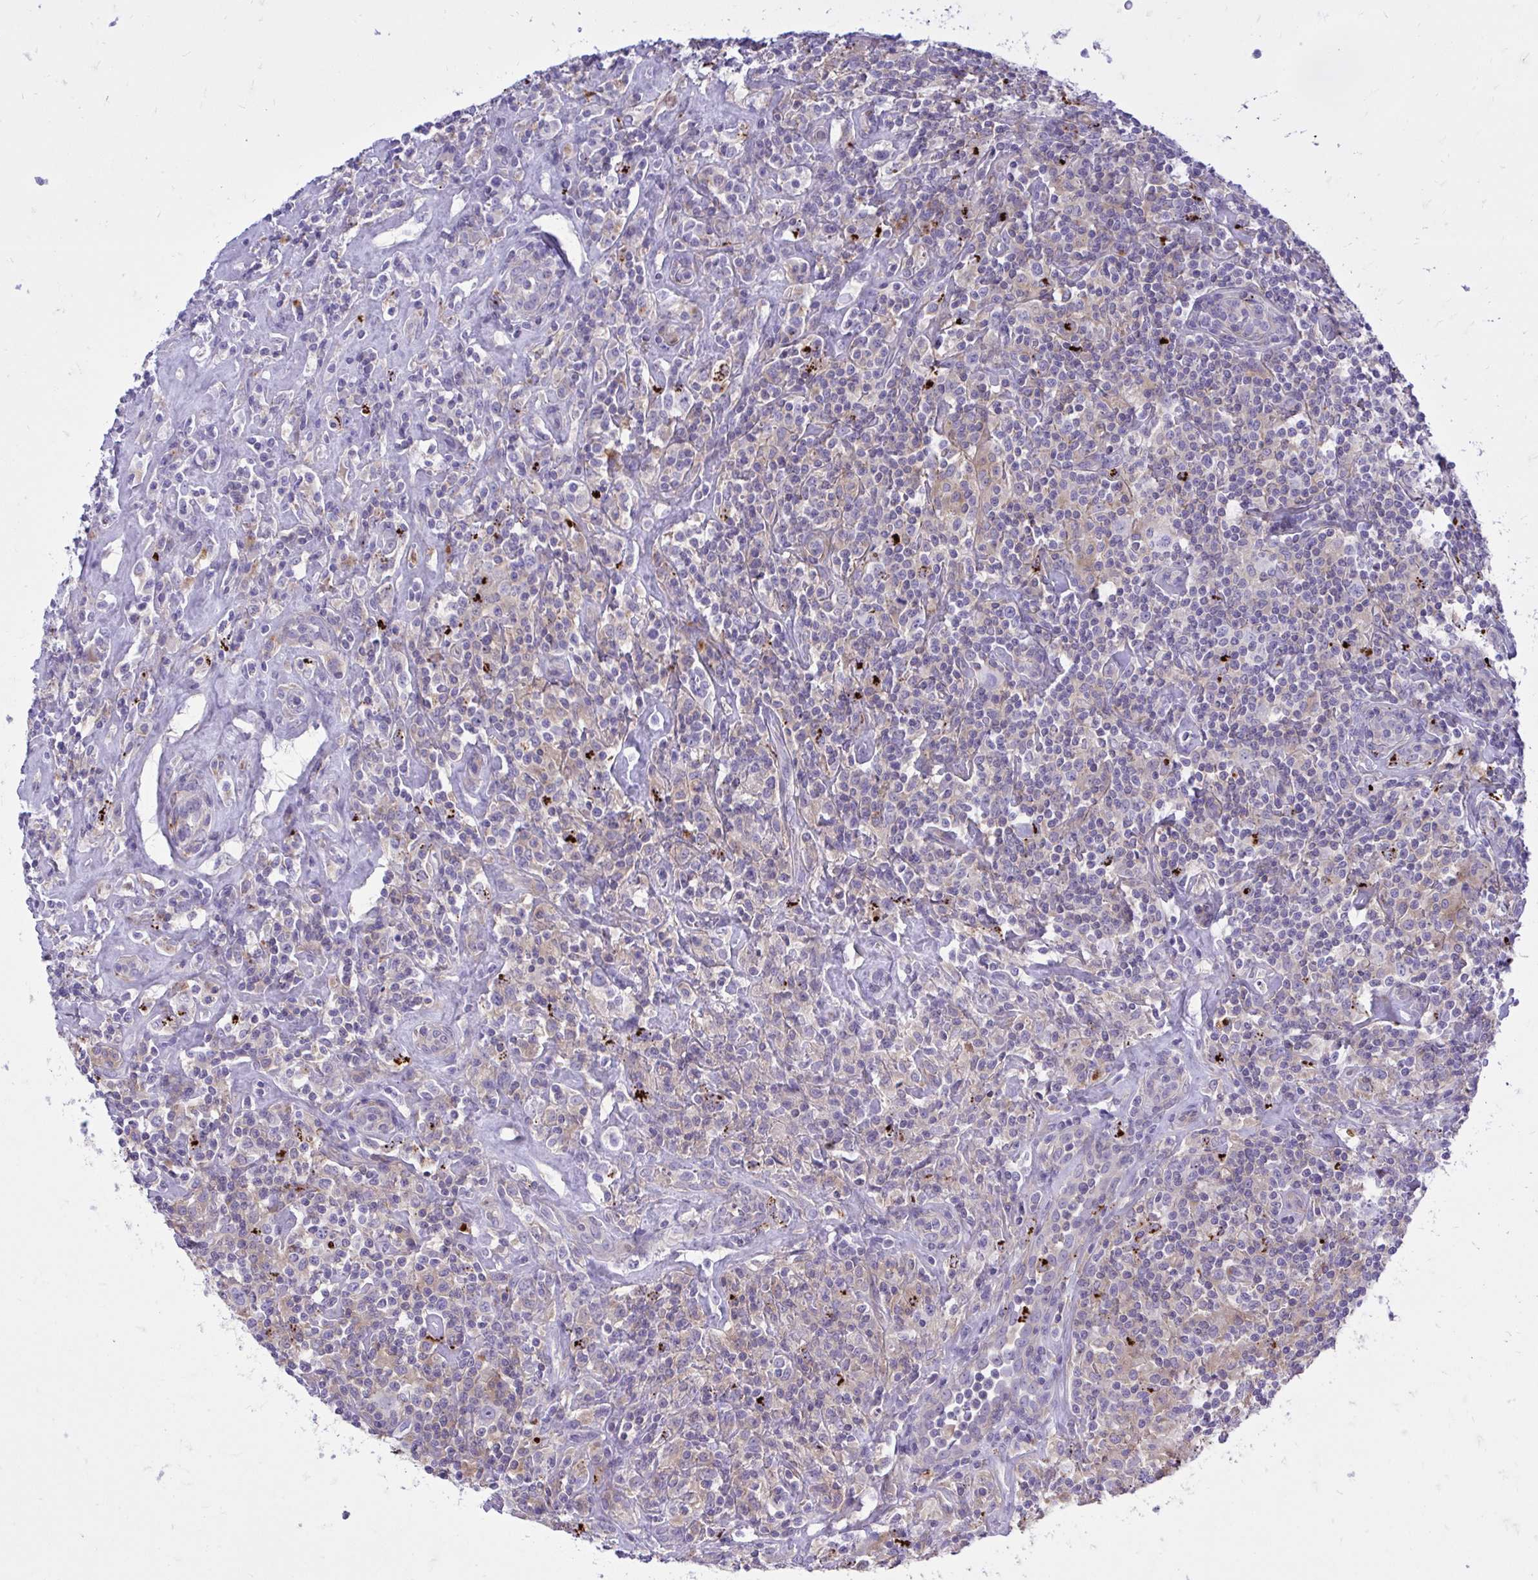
{"staining": {"intensity": "negative", "quantity": "none", "location": "none"}, "tissue": "lymphoma", "cell_type": "Tumor cells", "image_type": "cancer", "snomed": [{"axis": "morphology", "description": "Hodgkin's disease, NOS"}, {"axis": "morphology", "description": "Hodgkin's lymphoma, nodular sclerosis"}, {"axis": "topography", "description": "Lymph node"}], "caption": "Tumor cells show no significant expression in lymphoma. The staining is performed using DAB brown chromogen with nuclei counter-stained in using hematoxylin.", "gene": "TP53I11", "patient": {"sex": "female", "age": 10}}